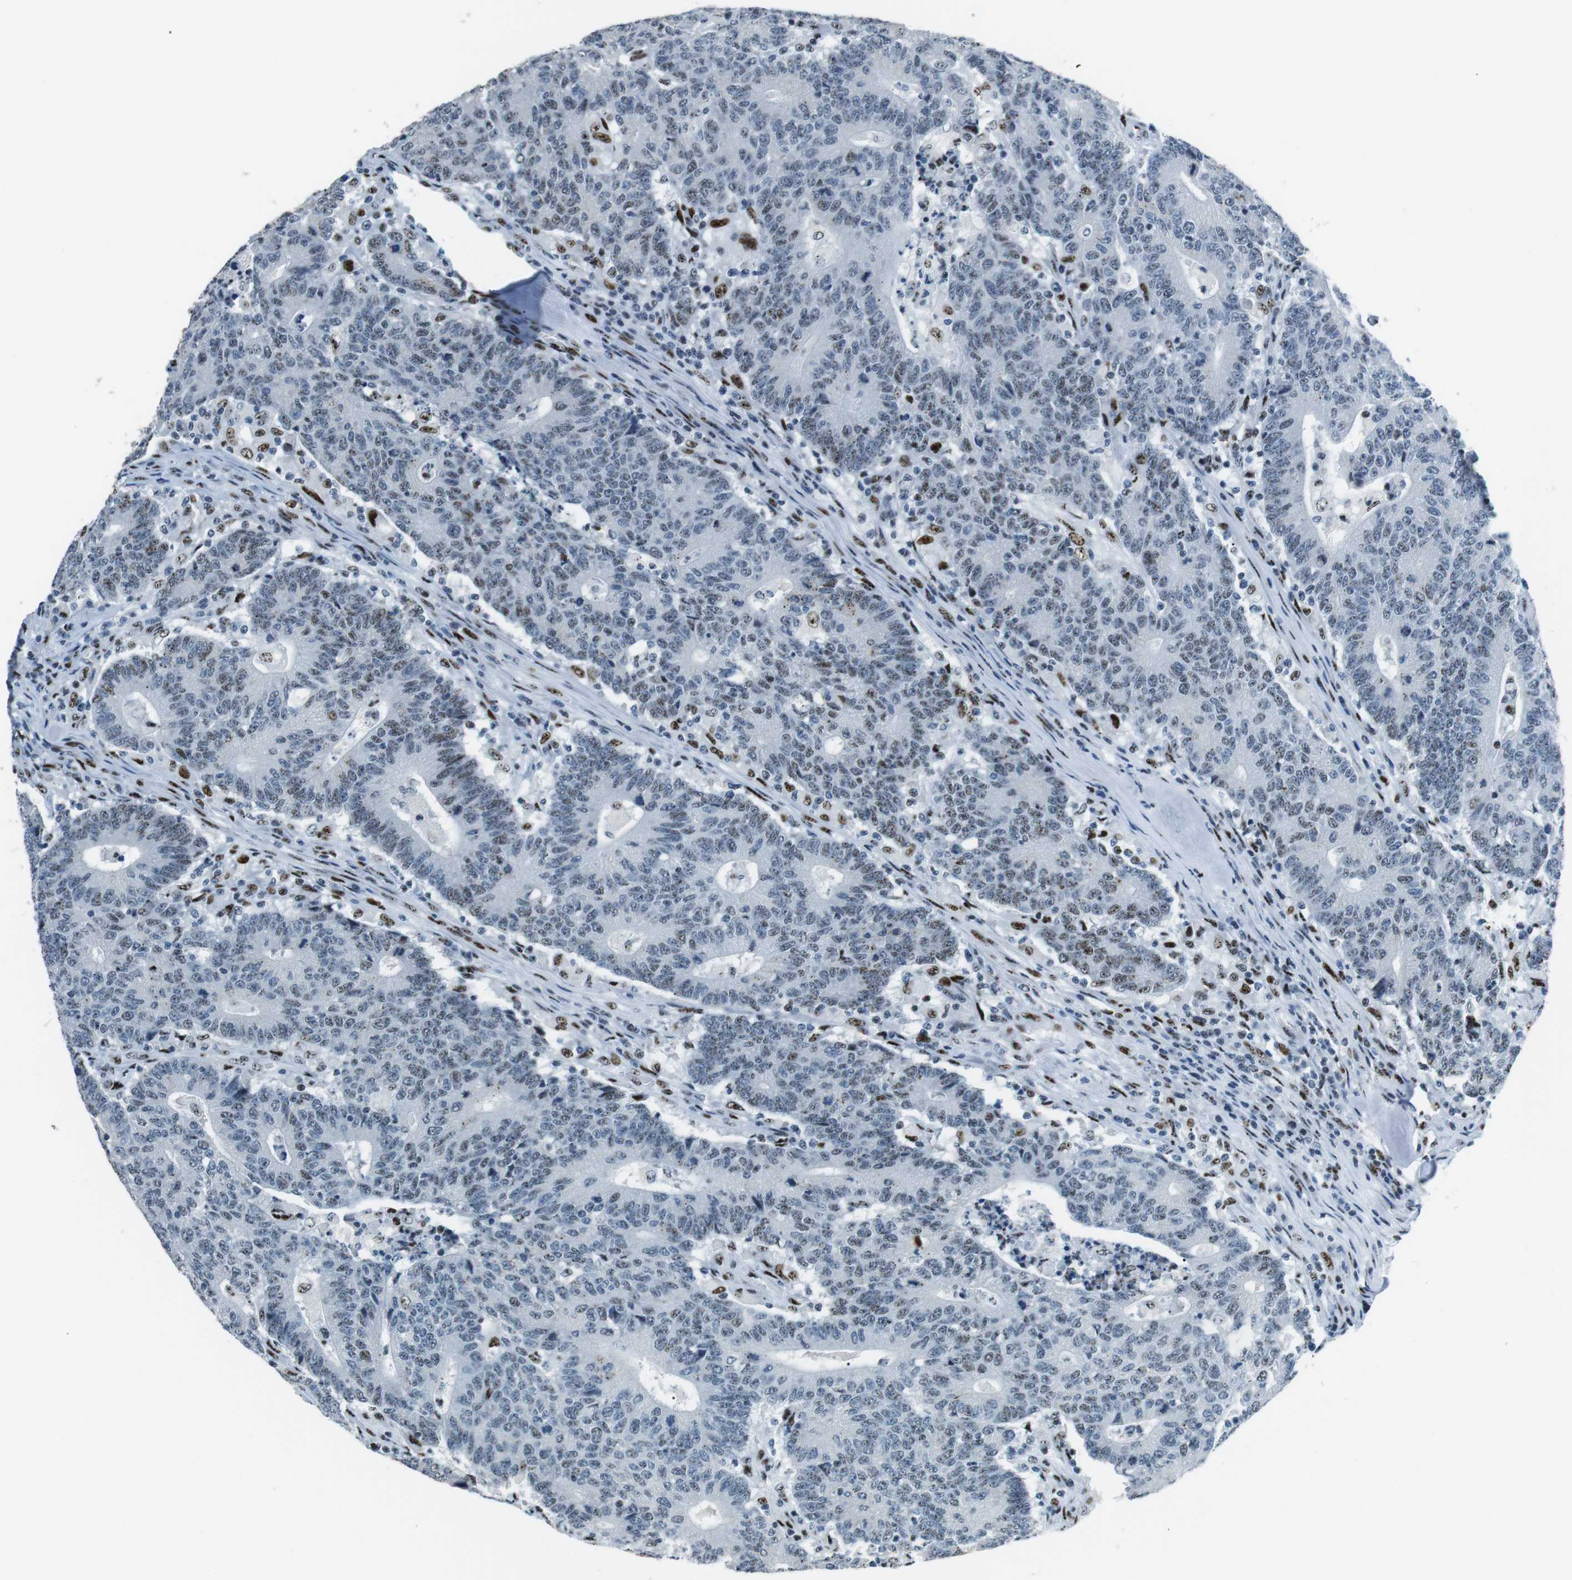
{"staining": {"intensity": "moderate", "quantity": "<25%", "location": "nuclear"}, "tissue": "colorectal cancer", "cell_type": "Tumor cells", "image_type": "cancer", "snomed": [{"axis": "morphology", "description": "Normal tissue, NOS"}, {"axis": "morphology", "description": "Adenocarcinoma, NOS"}, {"axis": "topography", "description": "Colon"}], "caption": "Approximately <25% of tumor cells in human colorectal cancer exhibit moderate nuclear protein positivity as visualized by brown immunohistochemical staining.", "gene": "PML", "patient": {"sex": "female", "age": 75}}